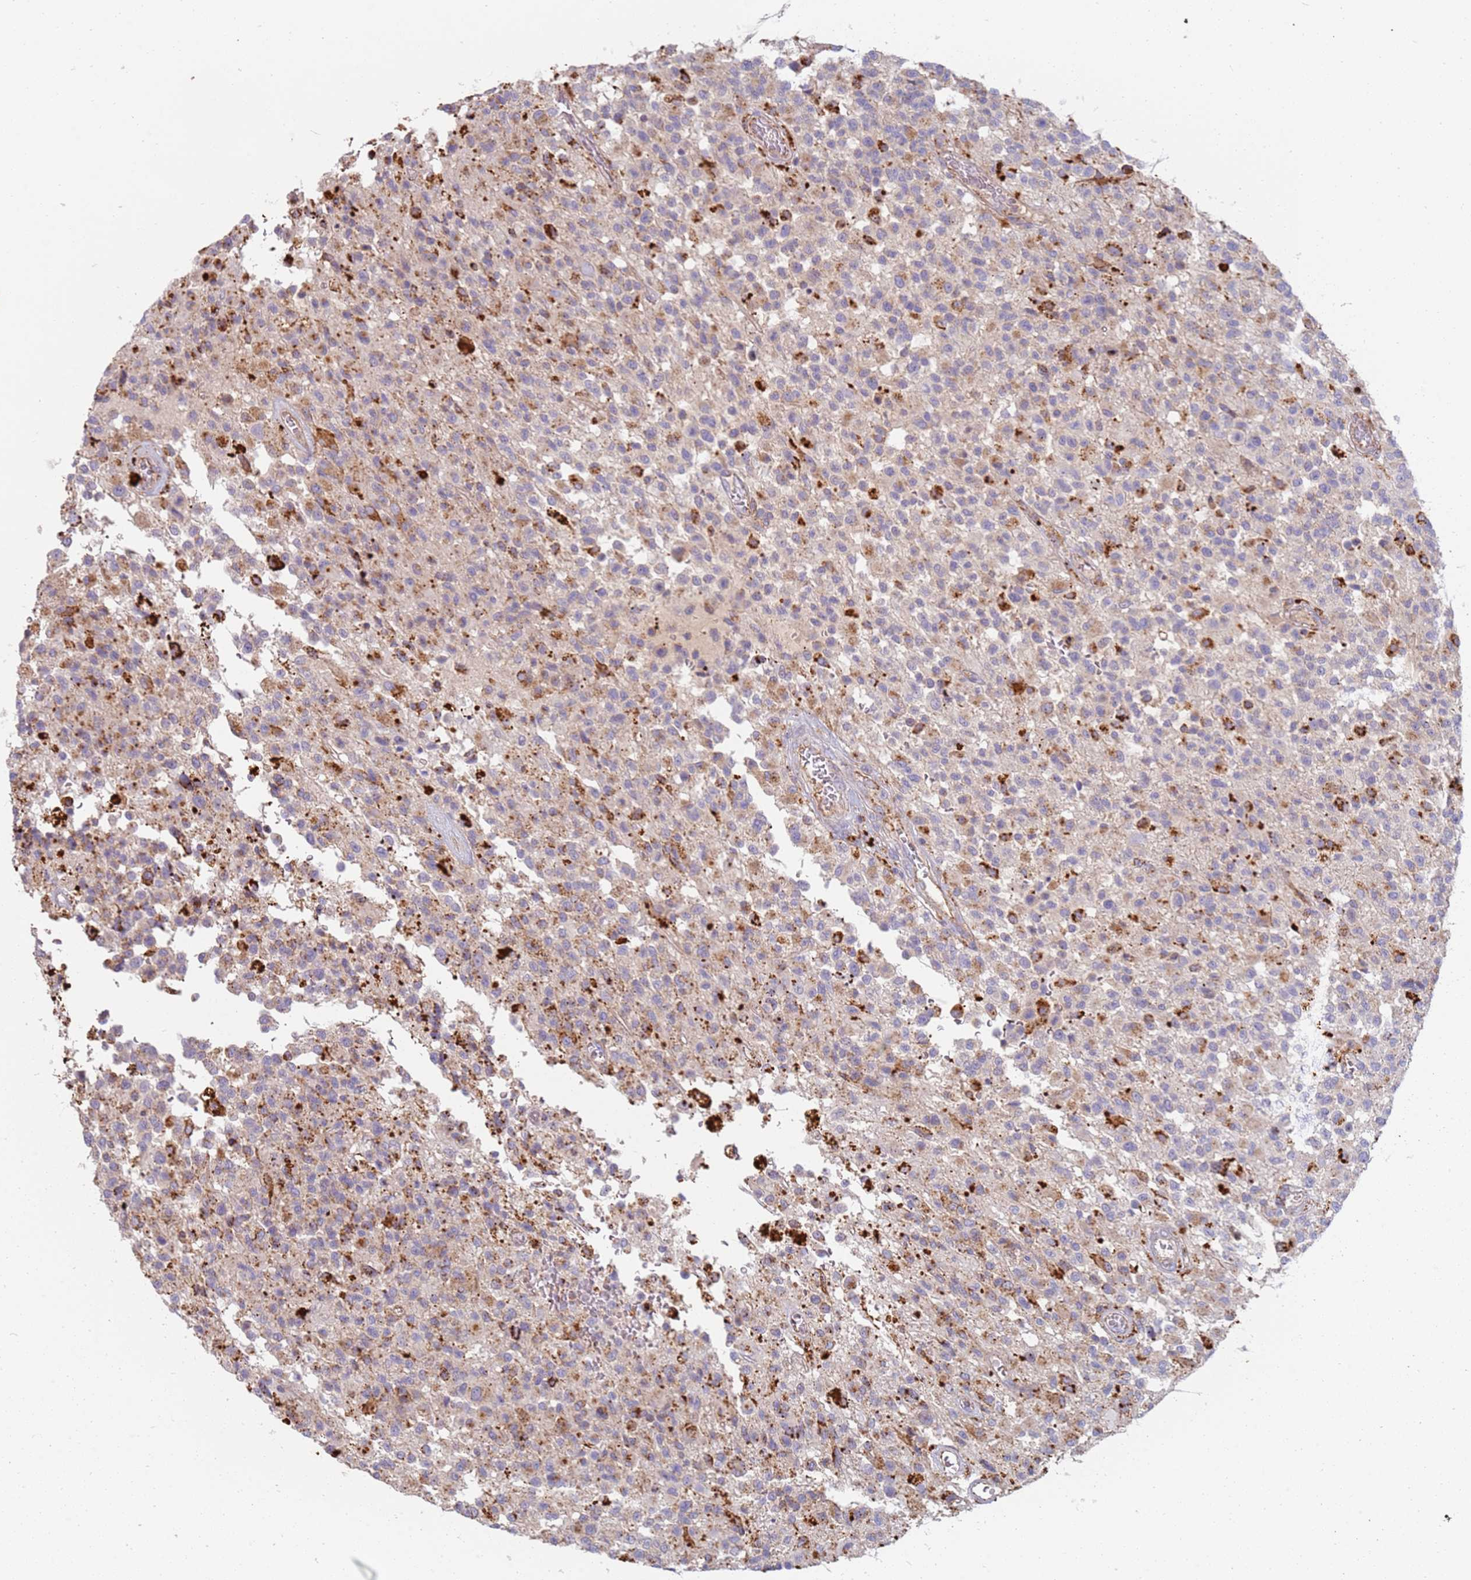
{"staining": {"intensity": "weak", "quantity": "<25%", "location": "cytoplasmic/membranous"}, "tissue": "glioma", "cell_type": "Tumor cells", "image_type": "cancer", "snomed": [{"axis": "morphology", "description": "Glioma, malignant, High grade"}, {"axis": "morphology", "description": "Glioblastoma, NOS"}, {"axis": "topography", "description": "Brain"}], "caption": "Glioma stained for a protein using immunohistochemistry demonstrates no positivity tumor cells.", "gene": "TMEM229B", "patient": {"sex": "male", "age": 60}}